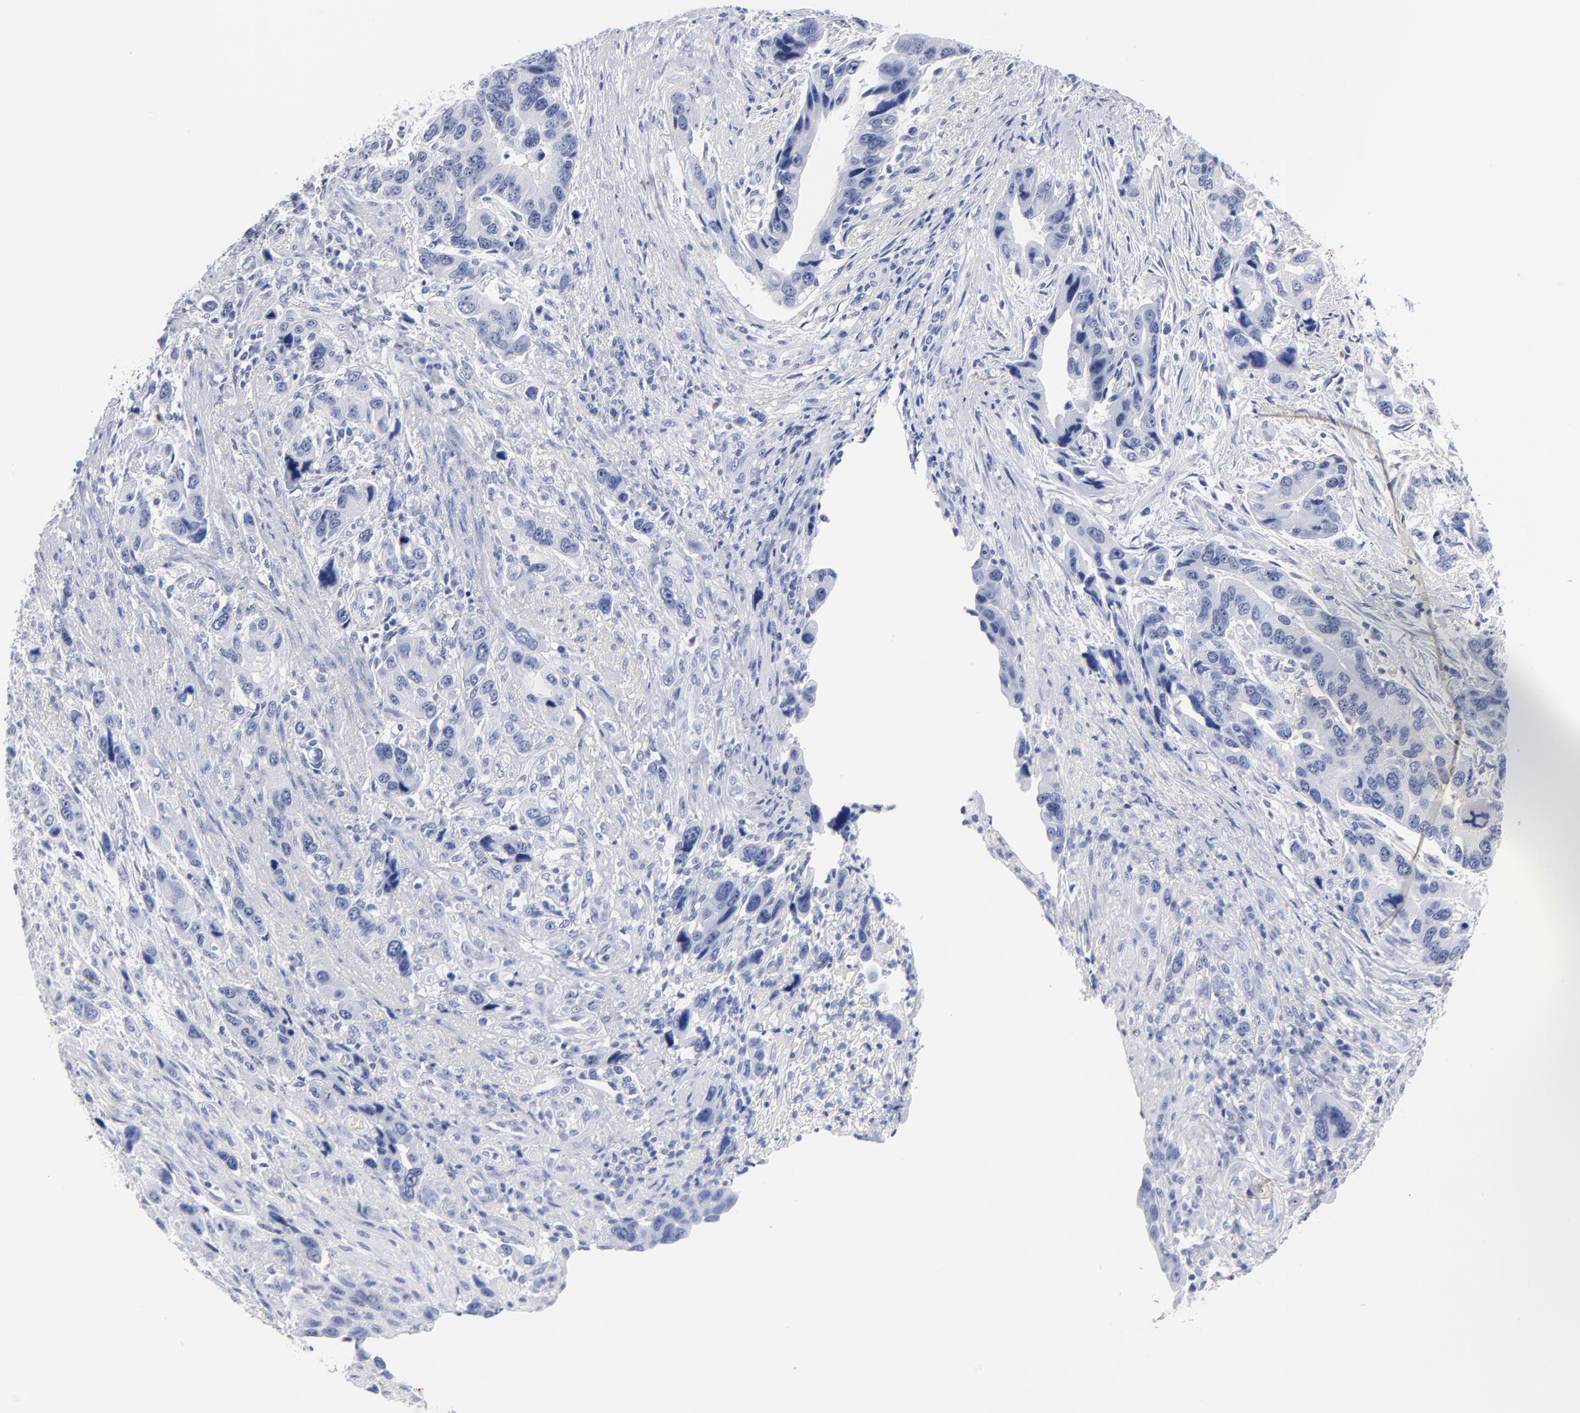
{"staining": {"intensity": "negative", "quantity": "none", "location": "none"}, "tissue": "stomach cancer", "cell_type": "Tumor cells", "image_type": "cancer", "snomed": [{"axis": "morphology", "description": "Adenocarcinoma, NOS"}, {"axis": "topography", "description": "Stomach, lower"}], "caption": "Tumor cells are negative for brown protein staining in stomach cancer. The staining was performed using DAB (3,3'-diaminobenzidine) to visualize the protein expression in brown, while the nuclei were stained in blue with hematoxylin (Magnification: 20x).", "gene": "ACY1", "patient": {"sex": "female", "age": 93}}